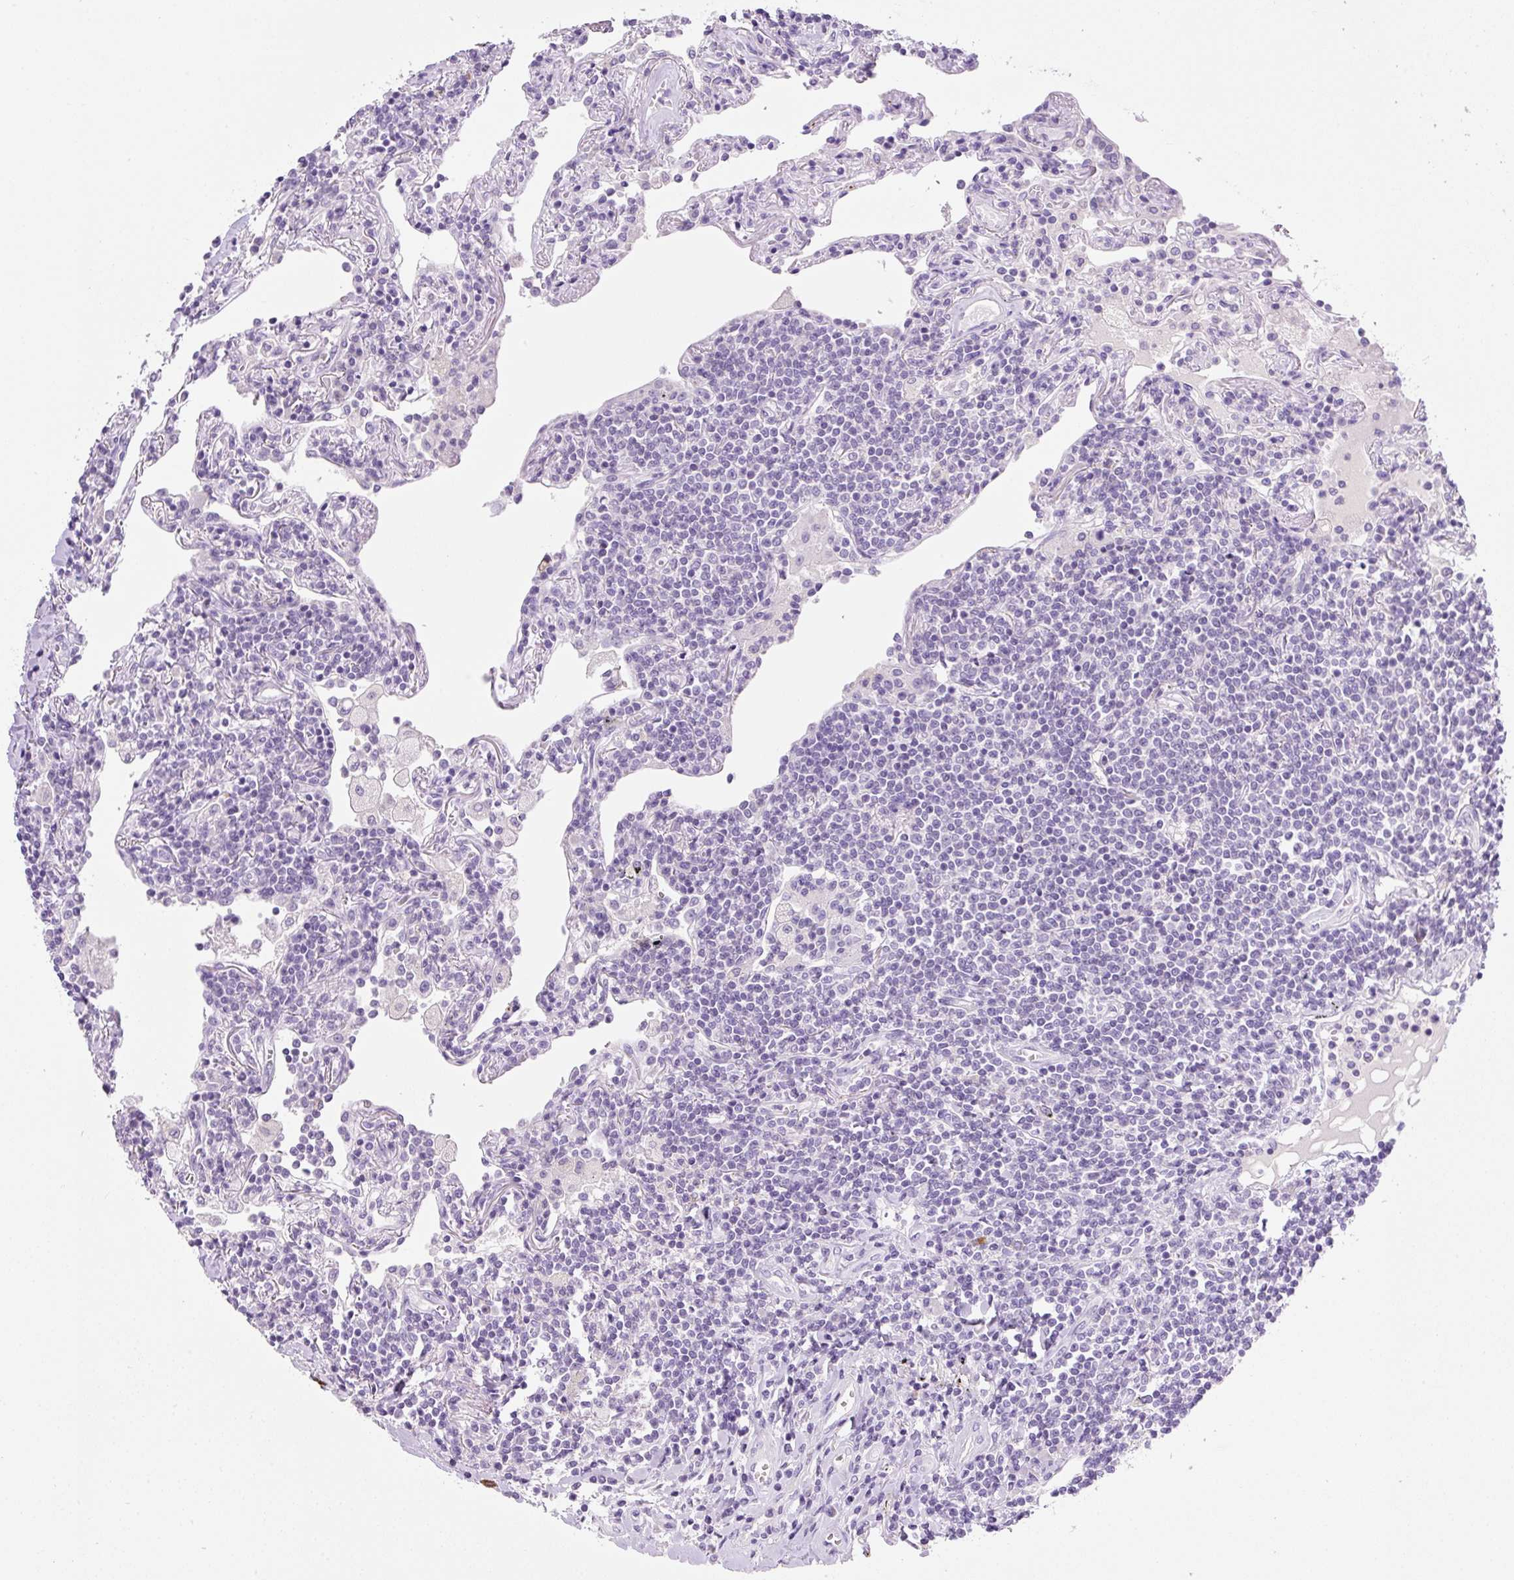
{"staining": {"intensity": "negative", "quantity": "none", "location": "none"}, "tissue": "lymphoma", "cell_type": "Tumor cells", "image_type": "cancer", "snomed": [{"axis": "morphology", "description": "Malignant lymphoma, non-Hodgkin's type, Low grade"}, {"axis": "topography", "description": "Lung"}], "caption": "Immunohistochemistry (IHC) of human low-grade malignant lymphoma, non-Hodgkin's type reveals no positivity in tumor cells.", "gene": "NDST3", "patient": {"sex": "female", "age": 71}}